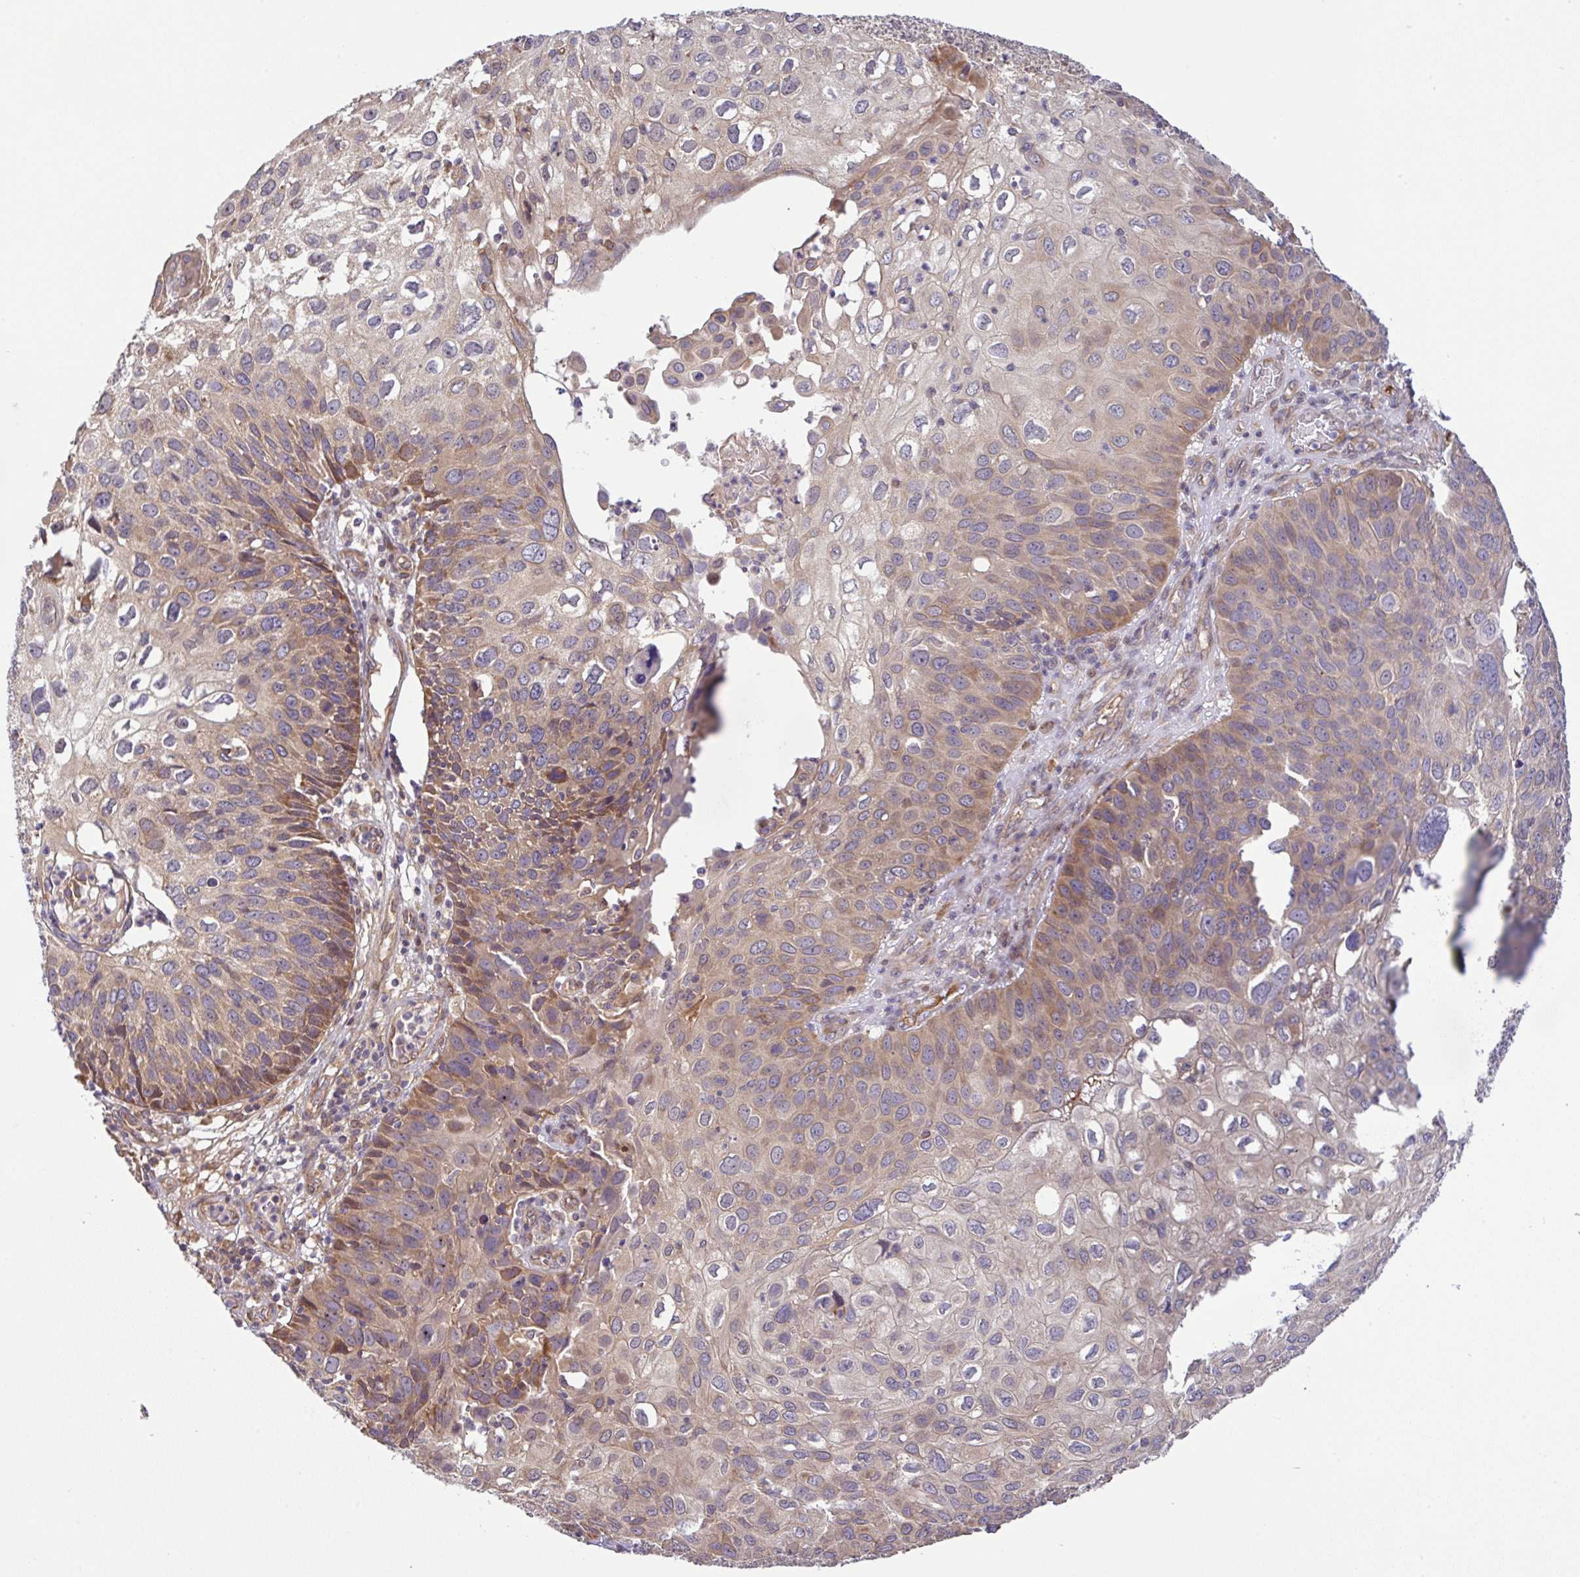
{"staining": {"intensity": "moderate", "quantity": "25%-75%", "location": "cytoplasmic/membranous"}, "tissue": "skin cancer", "cell_type": "Tumor cells", "image_type": "cancer", "snomed": [{"axis": "morphology", "description": "Squamous cell carcinoma, NOS"}, {"axis": "topography", "description": "Skin"}], "caption": "Skin cancer tissue exhibits moderate cytoplasmic/membranous positivity in approximately 25%-75% of tumor cells", "gene": "UBE4A", "patient": {"sex": "male", "age": 87}}